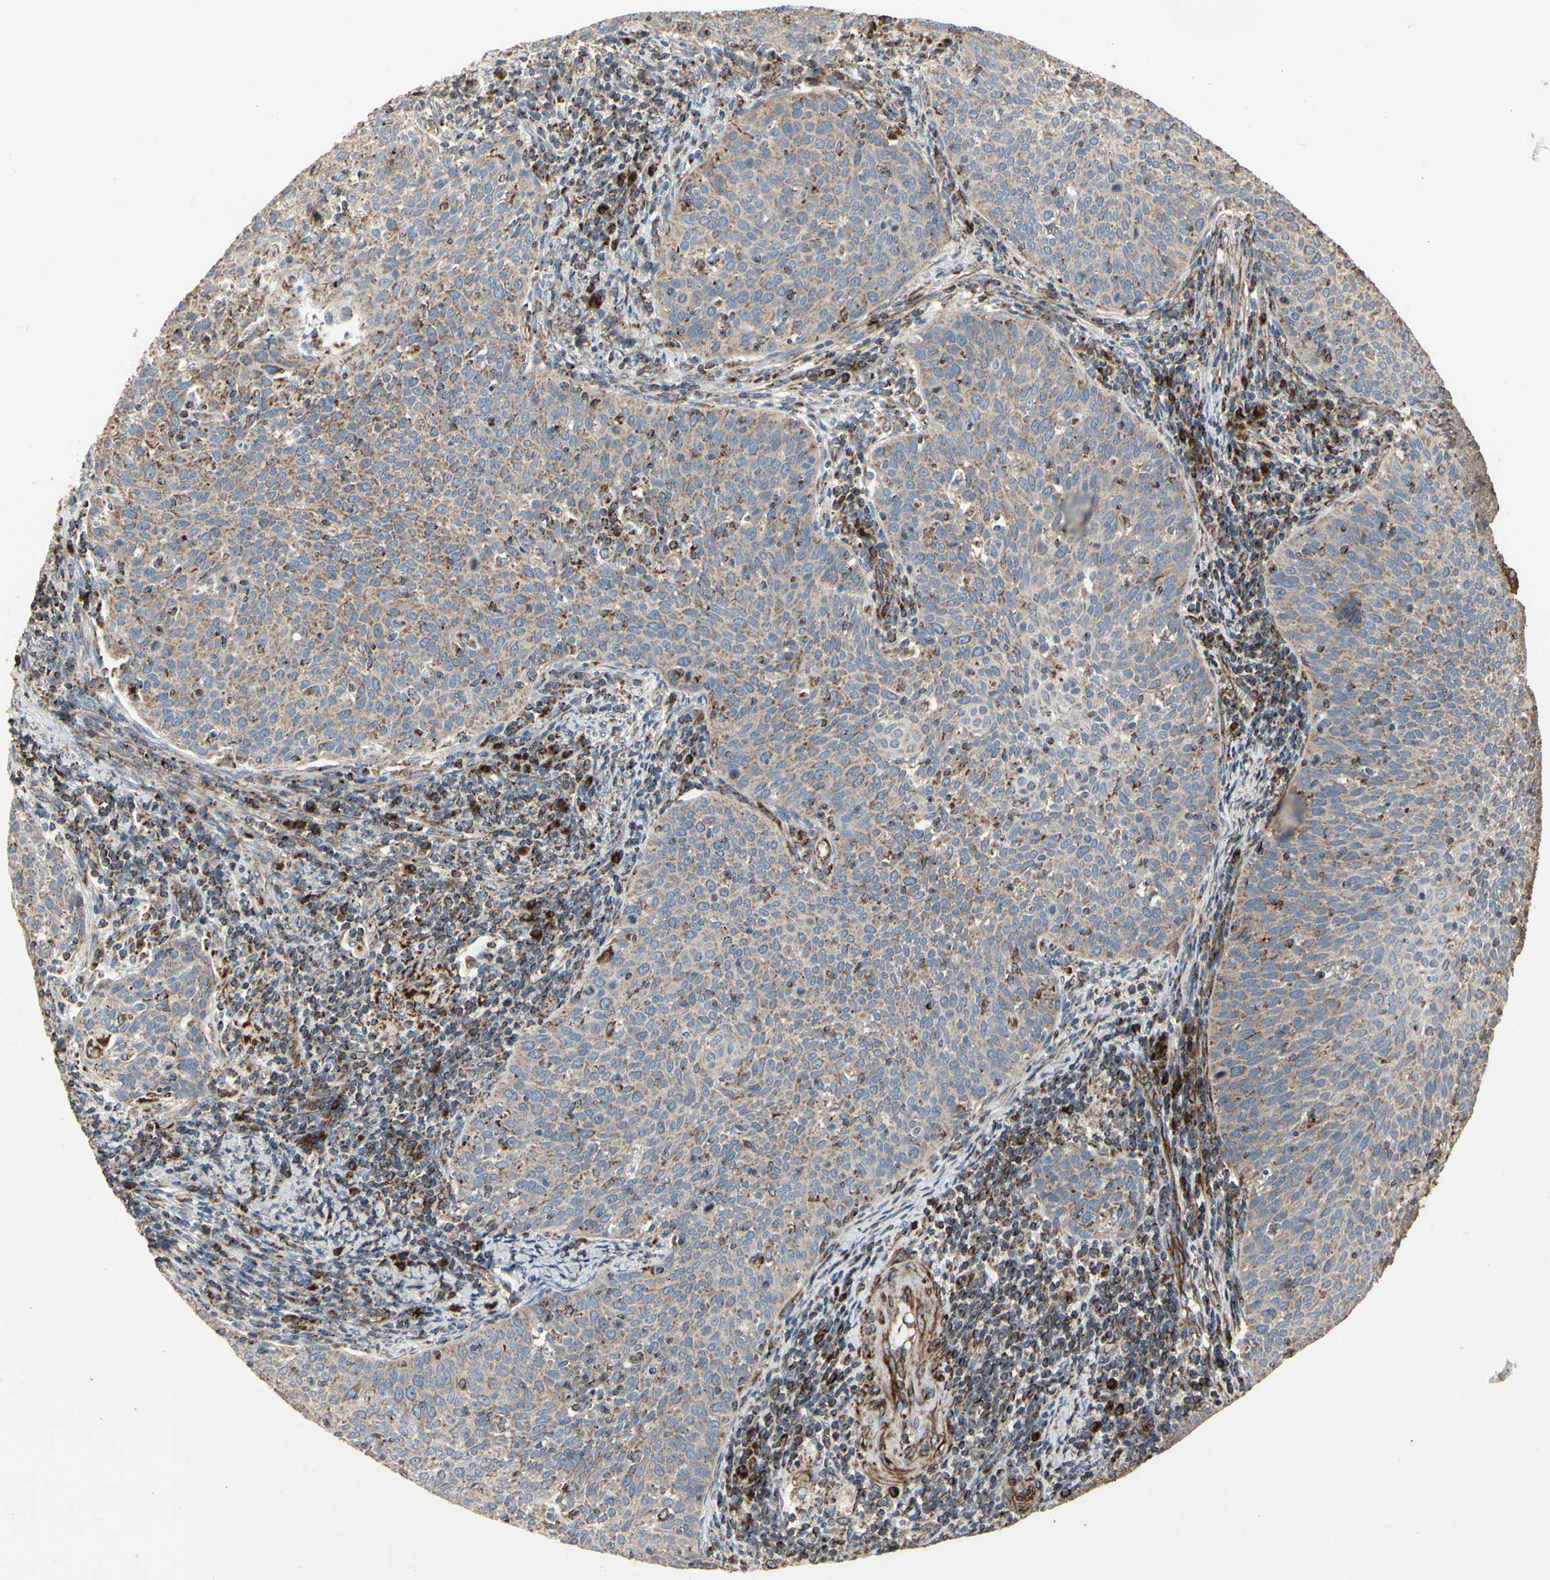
{"staining": {"intensity": "weak", "quantity": "25%-75%", "location": "none"}, "tissue": "cervical cancer", "cell_type": "Tumor cells", "image_type": "cancer", "snomed": [{"axis": "morphology", "description": "Squamous cell carcinoma, NOS"}, {"axis": "topography", "description": "Cervix"}], "caption": "An IHC photomicrograph of tumor tissue is shown. Protein staining in brown shows weak None positivity in cervical squamous cell carcinoma within tumor cells.", "gene": "TUBA1A", "patient": {"sex": "female", "age": 39}}